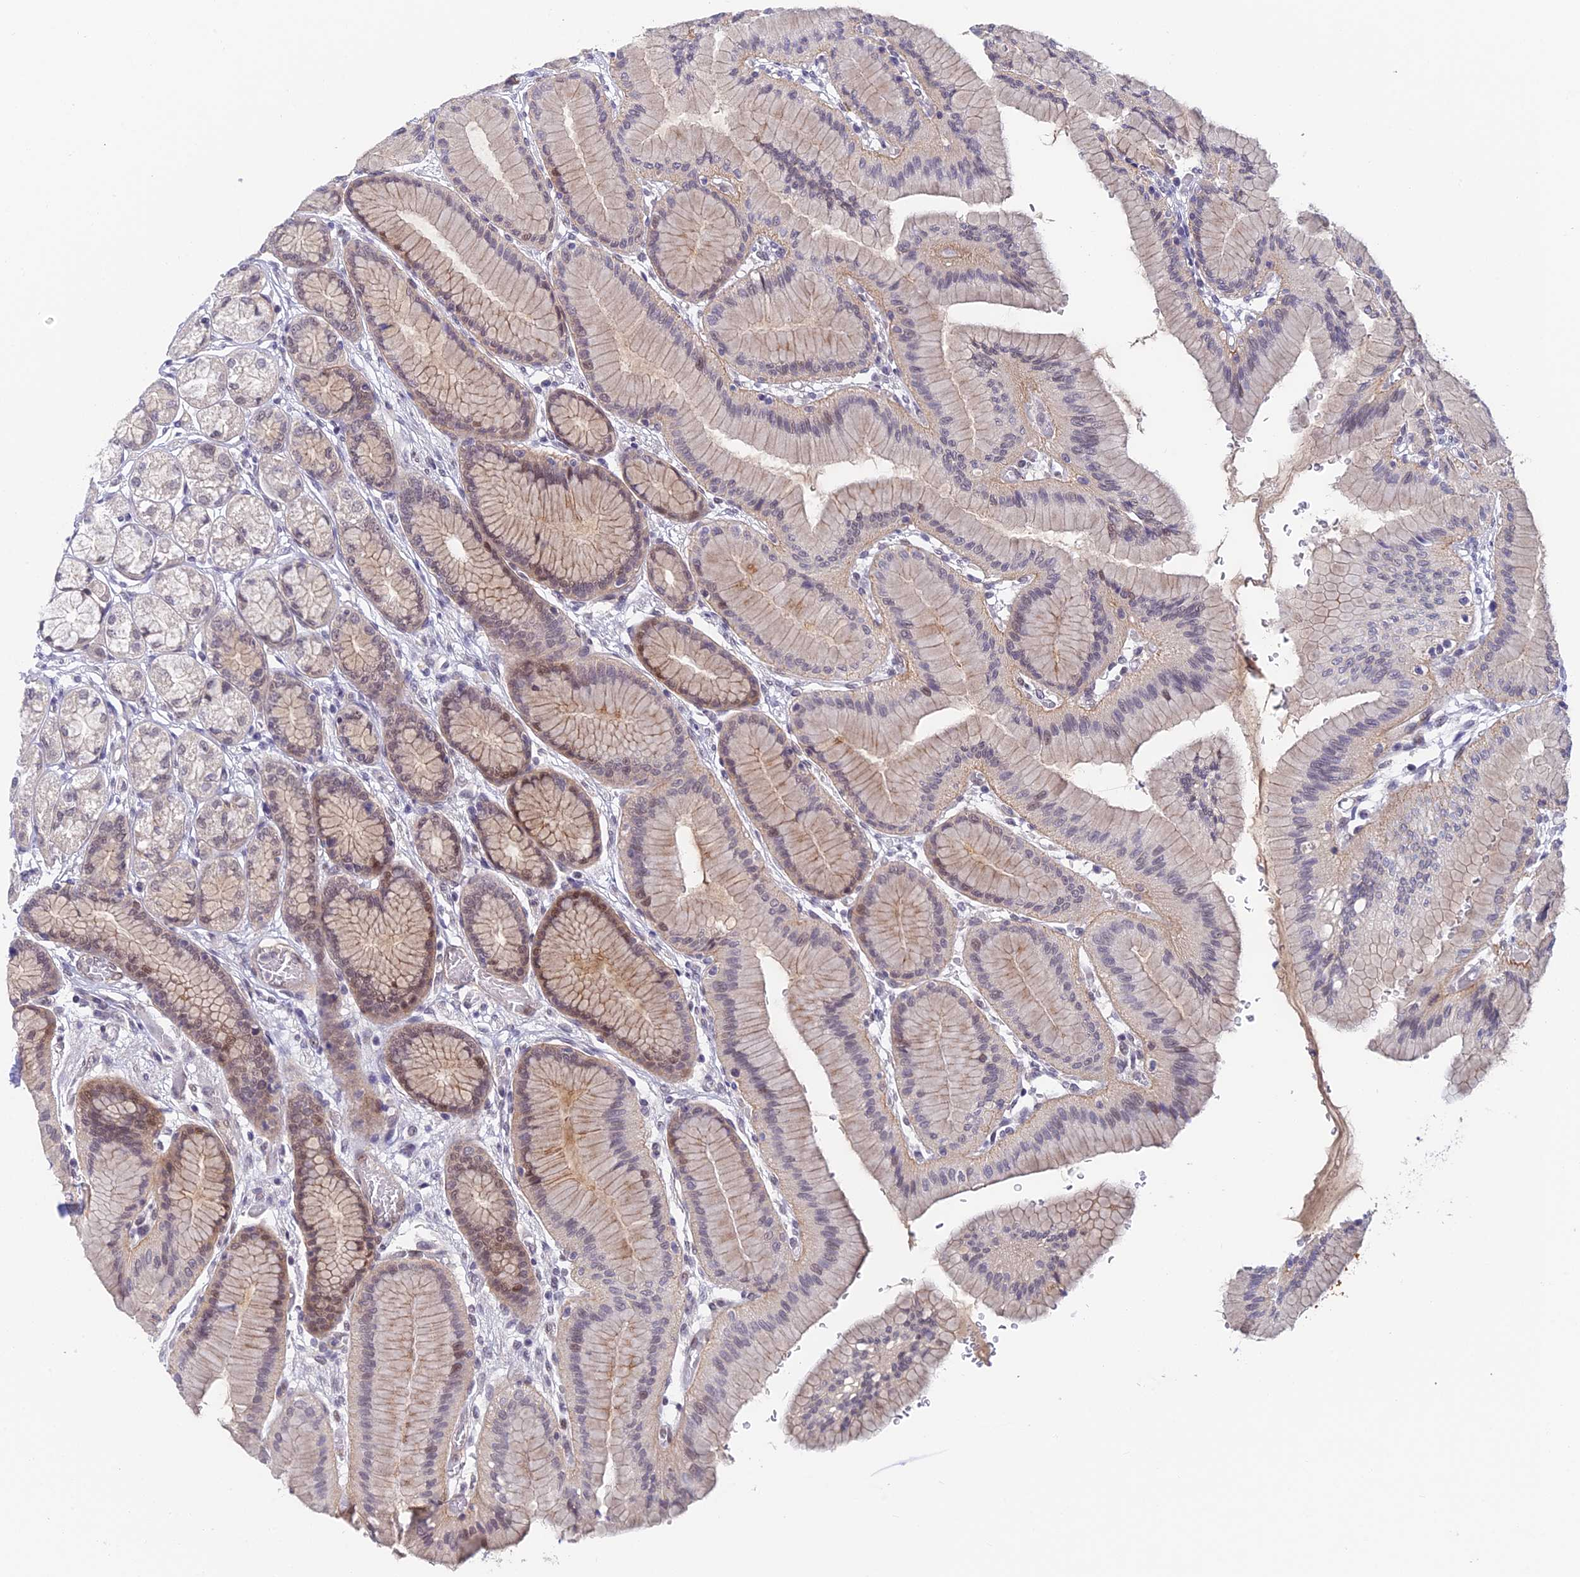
{"staining": {"intensity": "moderate", "quantity": "25%-75%", "location": "cytoplasmic/membranous,nuclear"}, "tissue": "stomach", "cell_type": "Glandular cells", "image_type": "normal", "snomed": [{"axis": "morphology", "description": "Normal tissue, NOS"}, {"axis": "morphology", "description": "Adenocarcinoma, NOS"}, {"axis": "morphology", "description": "Adenocarcinoma, High grade"}, {"axis": "topography", "description": "Stomach, upper"}, {"axis": "topography", "description": "Stomach"}], "caption": "Approximately 25%-75% of glandular cells in unremarkable stomach show moderate cytoplasmic/membranous,nuclear protein staining as visualized by brown immunohistochemical staining.", "gene": "NSMCE1", "patient": {"sex": "female", "age": 65}}